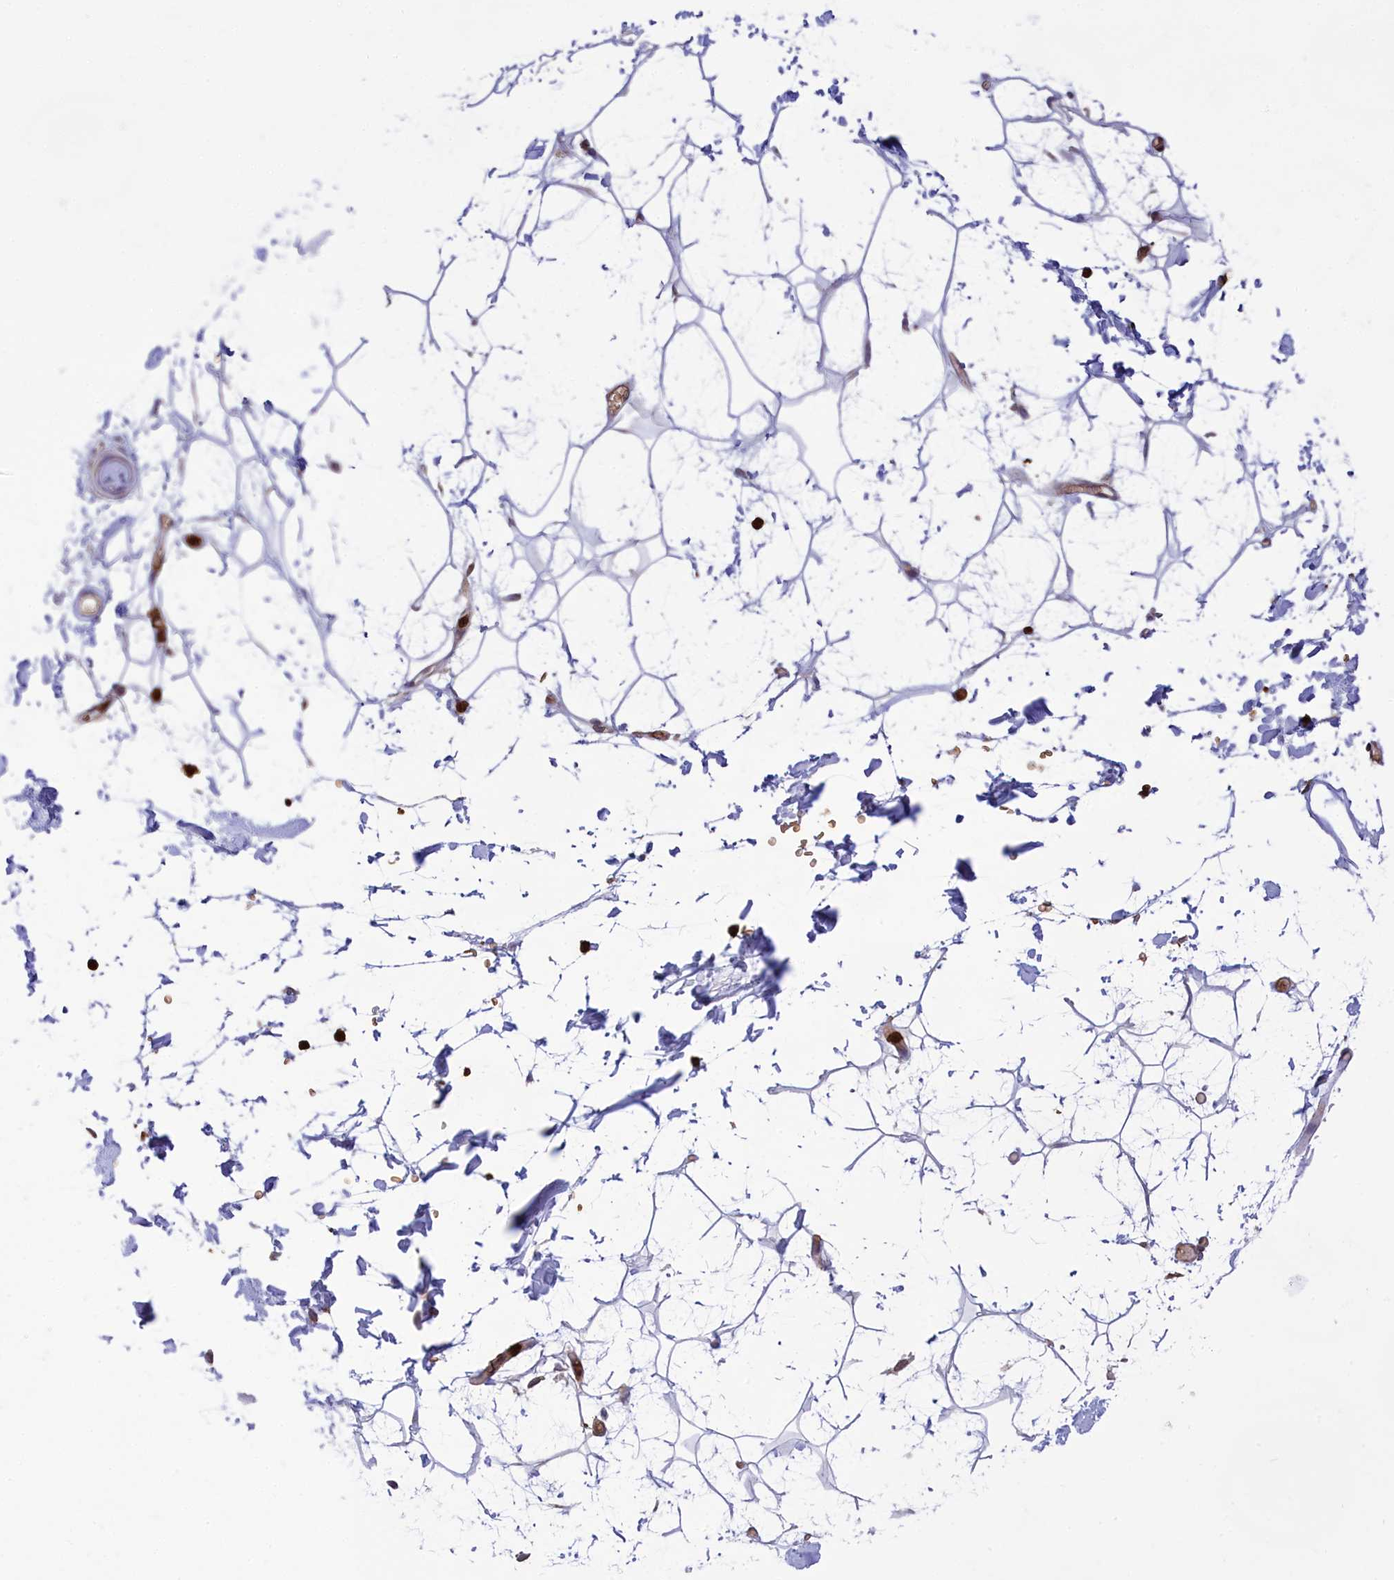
{"staining": {"intensity": "negative", "quantity": "none", "location": "none"}, "tissue": "adipose tissue", "cell_type": "Adipocytes", "image_type": "normal", "snomed": [{"axis": "morphology", "description": "Normal tissue, NOS"}, {"axis": "topography", "description": "Soft tissue"}], "caption": "This is an IHC photomicrograph of unremarkable human adipose tissue. There is no positivity in adipocytes.", "gene": "PKHD1L1", "patient": {"sex": "male", "age": 72}}